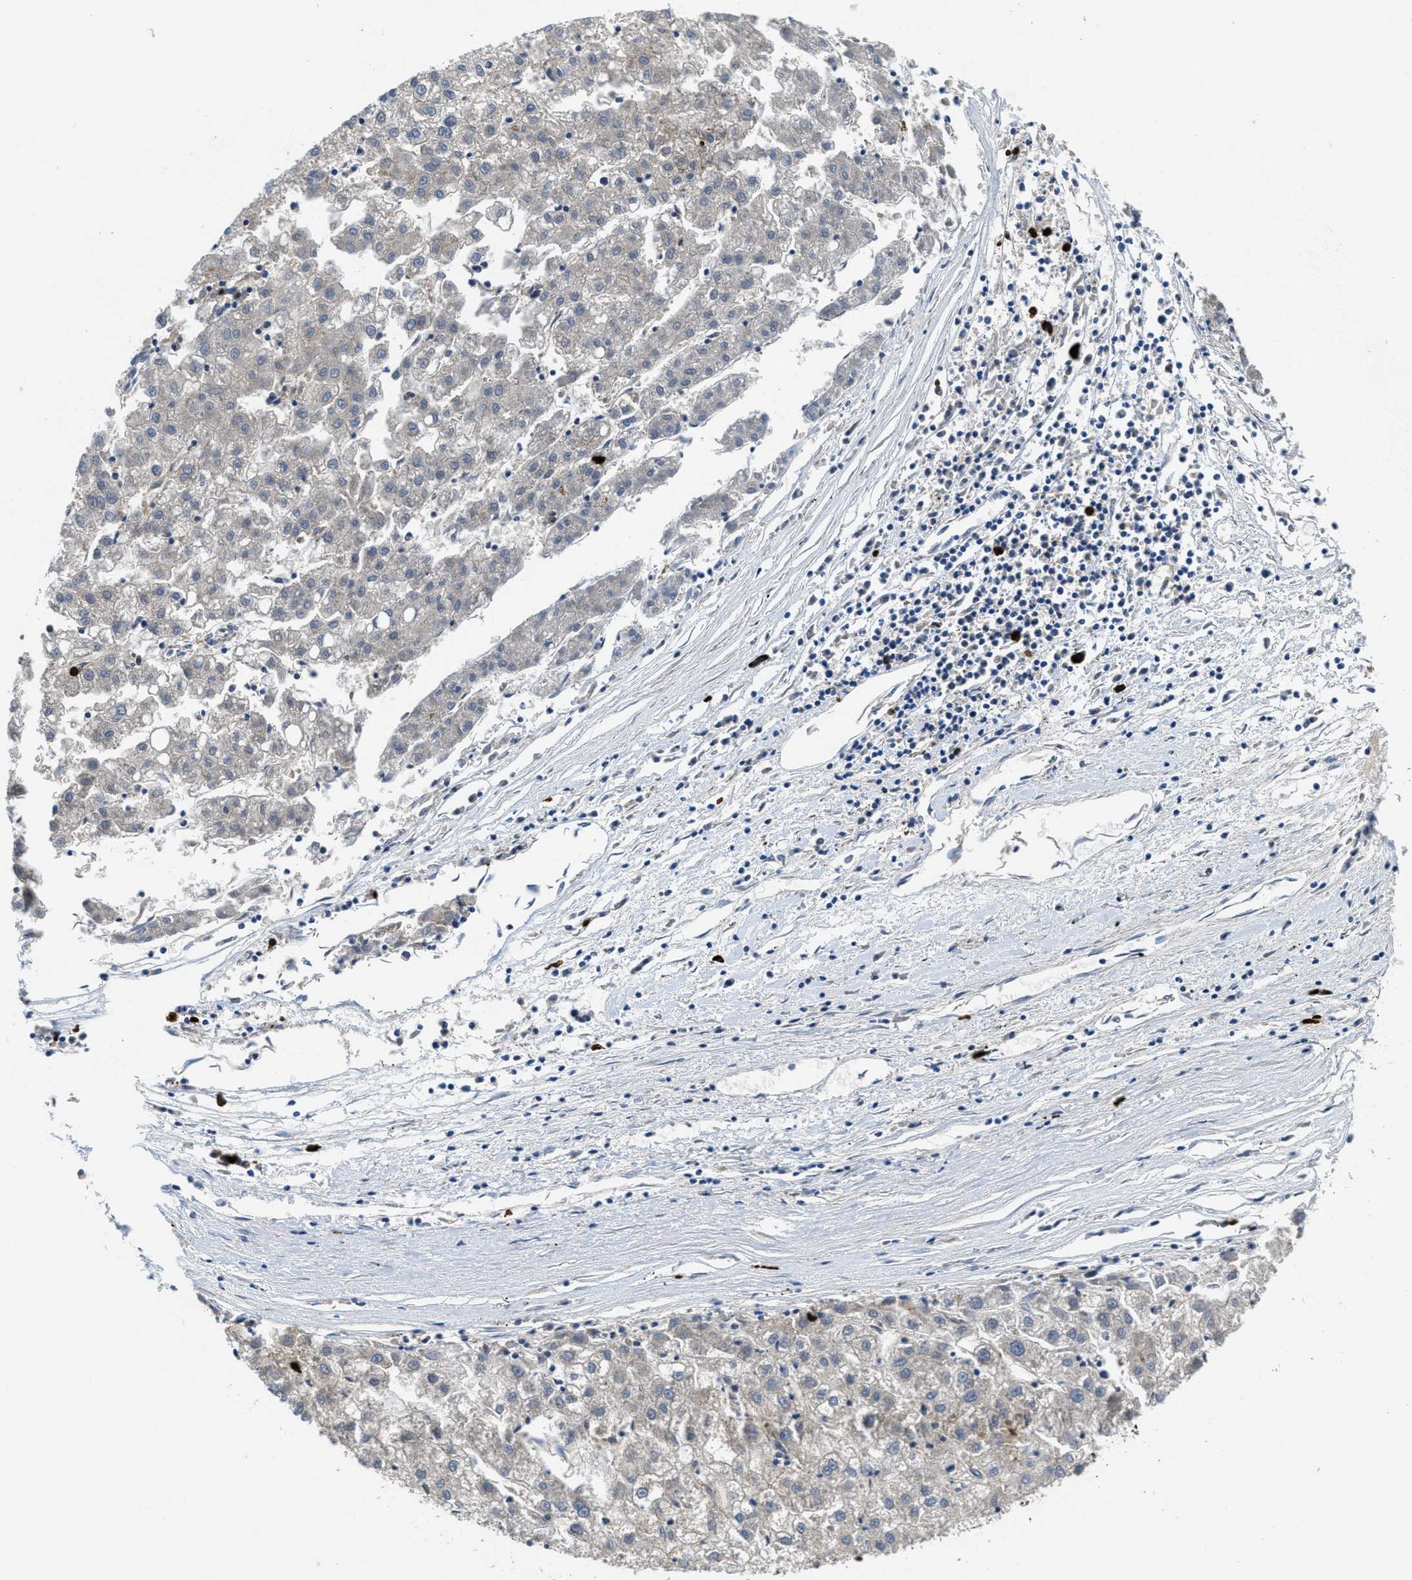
{"staining": {"intensity": "negative", "quantity": "none", "location": "none"}, "tissue": "liver cancer", "cell_type": "Tumor cells", "image_type": "cancer", "snomed": [{"axis": "morphology", "description": "Carcinoma, Hepatocellular, NOS"}, {"axis": "topography", "description": "Liver"}], "caption": "IHC micrograph of neoplastic tissue: liver hepatocellular carcinoma stained with DAB (3,3'-diaminobenzidine) demonstrates no significant protein positivity in tumor cells. Nuclei are stained in blue.", "gene": "GALK1", "patient": {"sex": "male", "age": 72}}